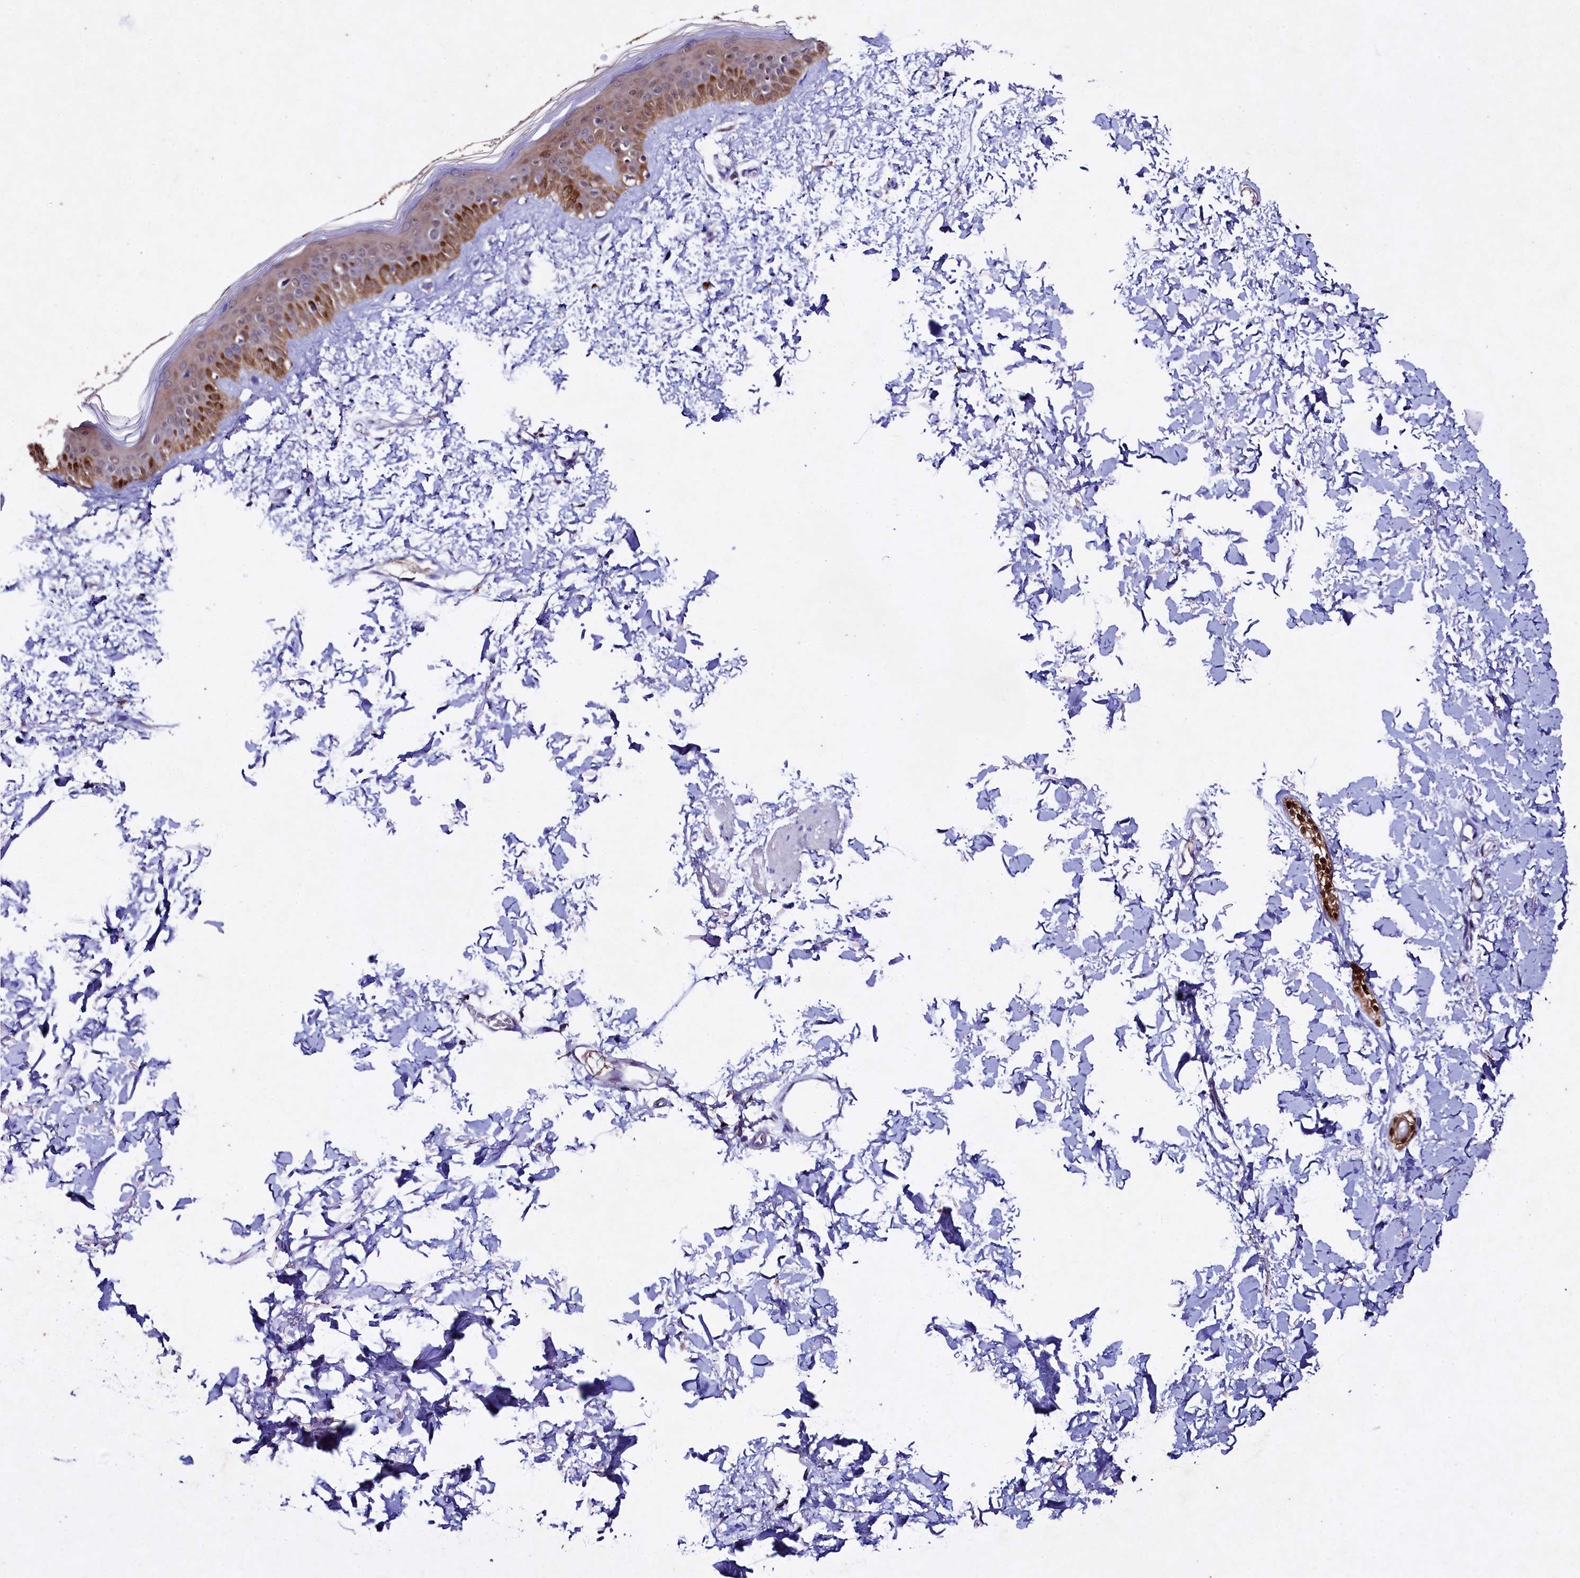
{"staining": {"intensity": "negative", "quantity": "none", "location": "none"}, "tissue": "skin", "cell_type": "Fibroblasts", "image_type": "normal", "snomed": [{"axis": "morphology", "description": "Normal tissue, NOS"}, {"axis": "topography", "description": "Skin"}], "caption": "This histopathology image is of normal skin stained with immunohistochemistry (IHC) to label a protein in brown with the nuclei are counter-stained blue. There is no positivity in fibroblasts. (Stains: DAB (3,3'-diaminobenzidine) immunohistochemistry (IHC) with hematoxylin counter stain, Microscopy: brightfield microscopy at high magnification).", "gene": "TGDS", "patient": {"sex": "female", "age": 58}}